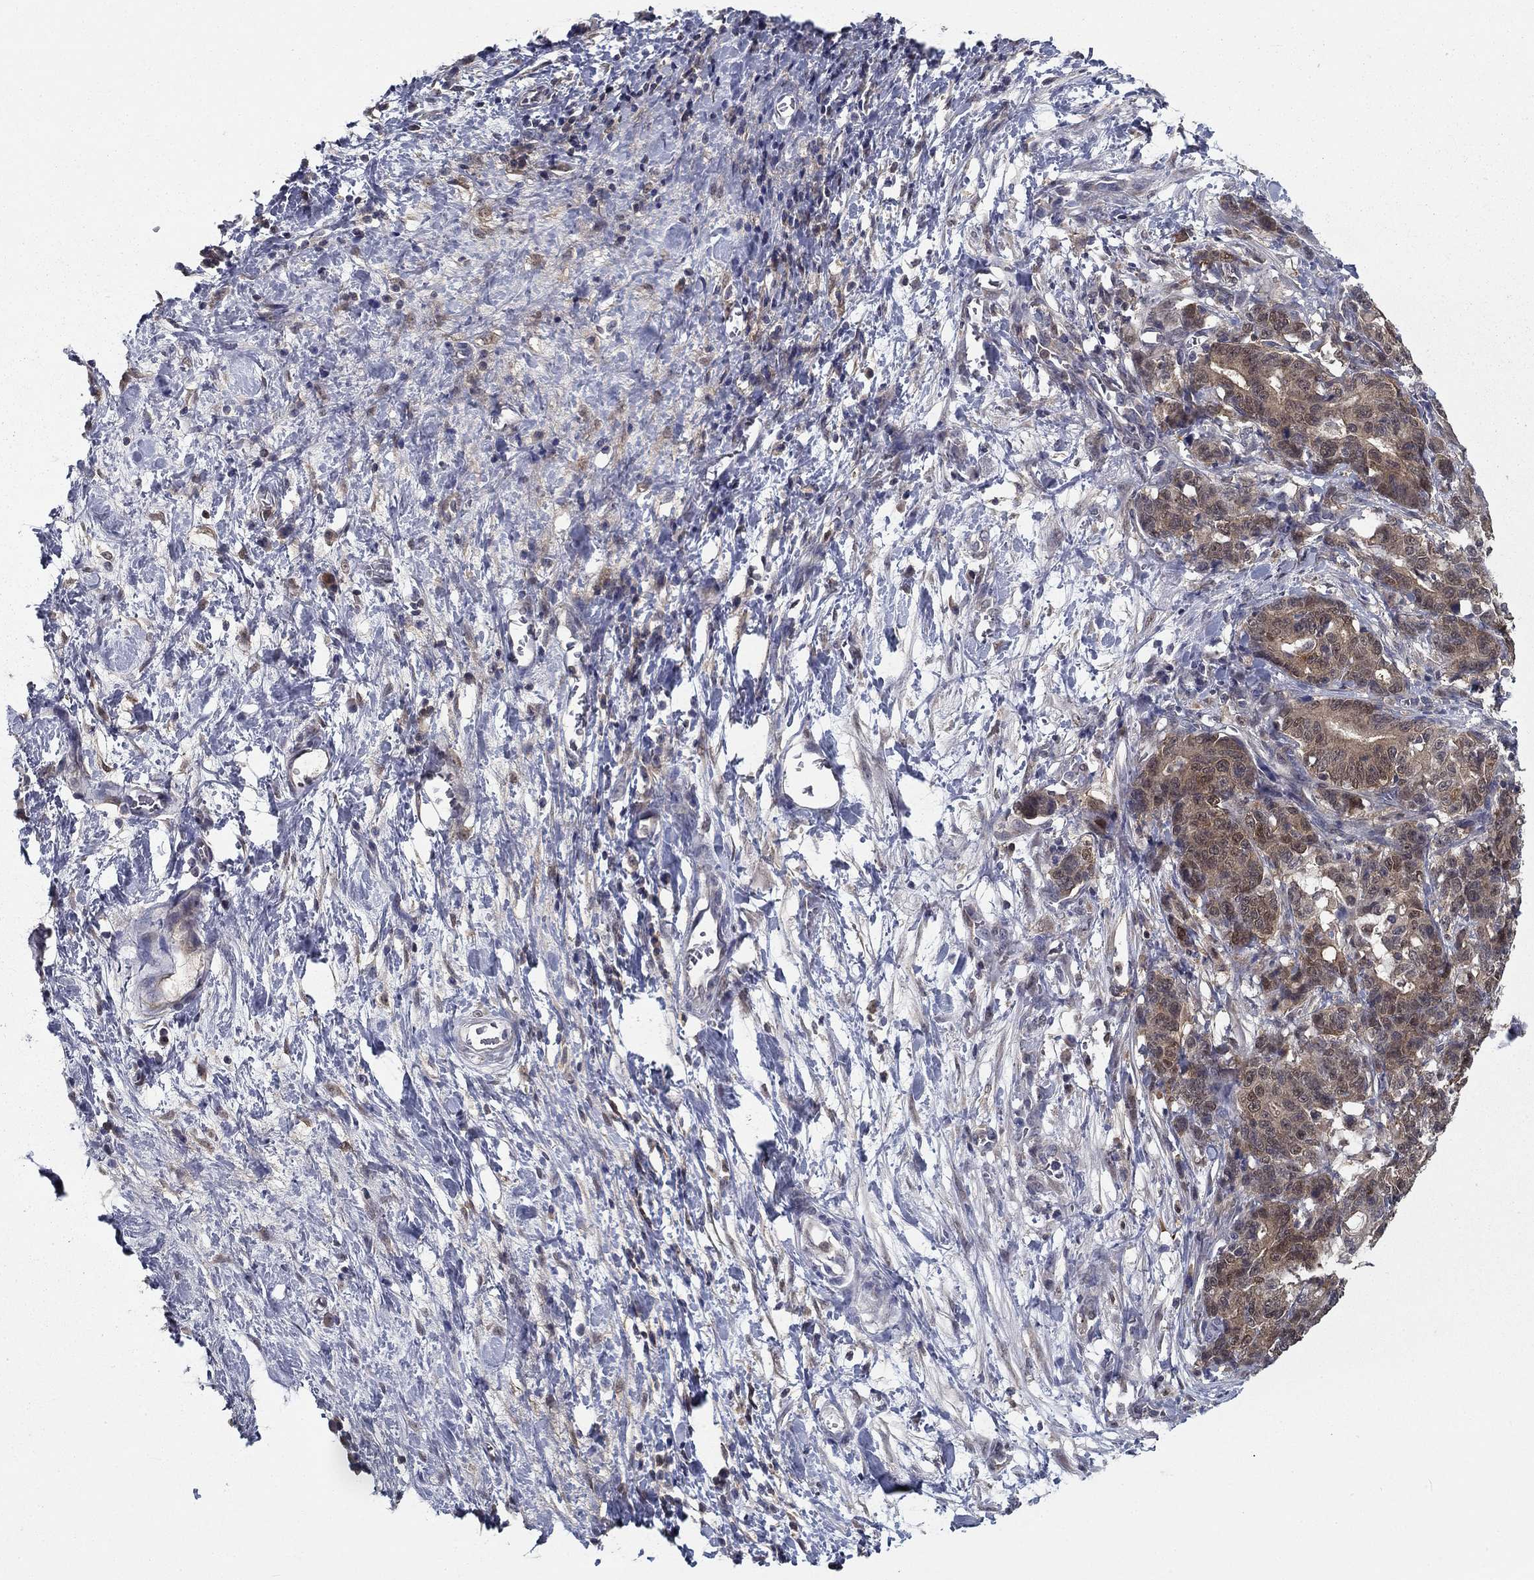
{"staining": {"intensity": "moderate", "quantity": "25%-75%", "location": "cytoplasmic/membranous"}, "tissue": "stomach cancer", "cell_type": "Tumor cells", "image_type": "cancer", "snomed": [{"axis": "morphology", "description": "Normal tissue, NOS"}, {"axis": "morphology", "description": "Adenocarcinoma, NOS"}, {"axis": "topography", "description": "Stomach"}], "caption": "Protein positivity by IHC exhibits moderate cytoplasmic/membranous positivity in approximately 25%-75% of tumor cells in stomach cancer (adenocarcinoma).", "gene": "NIT2", "patient": {"sex": "female", "age": 64}}